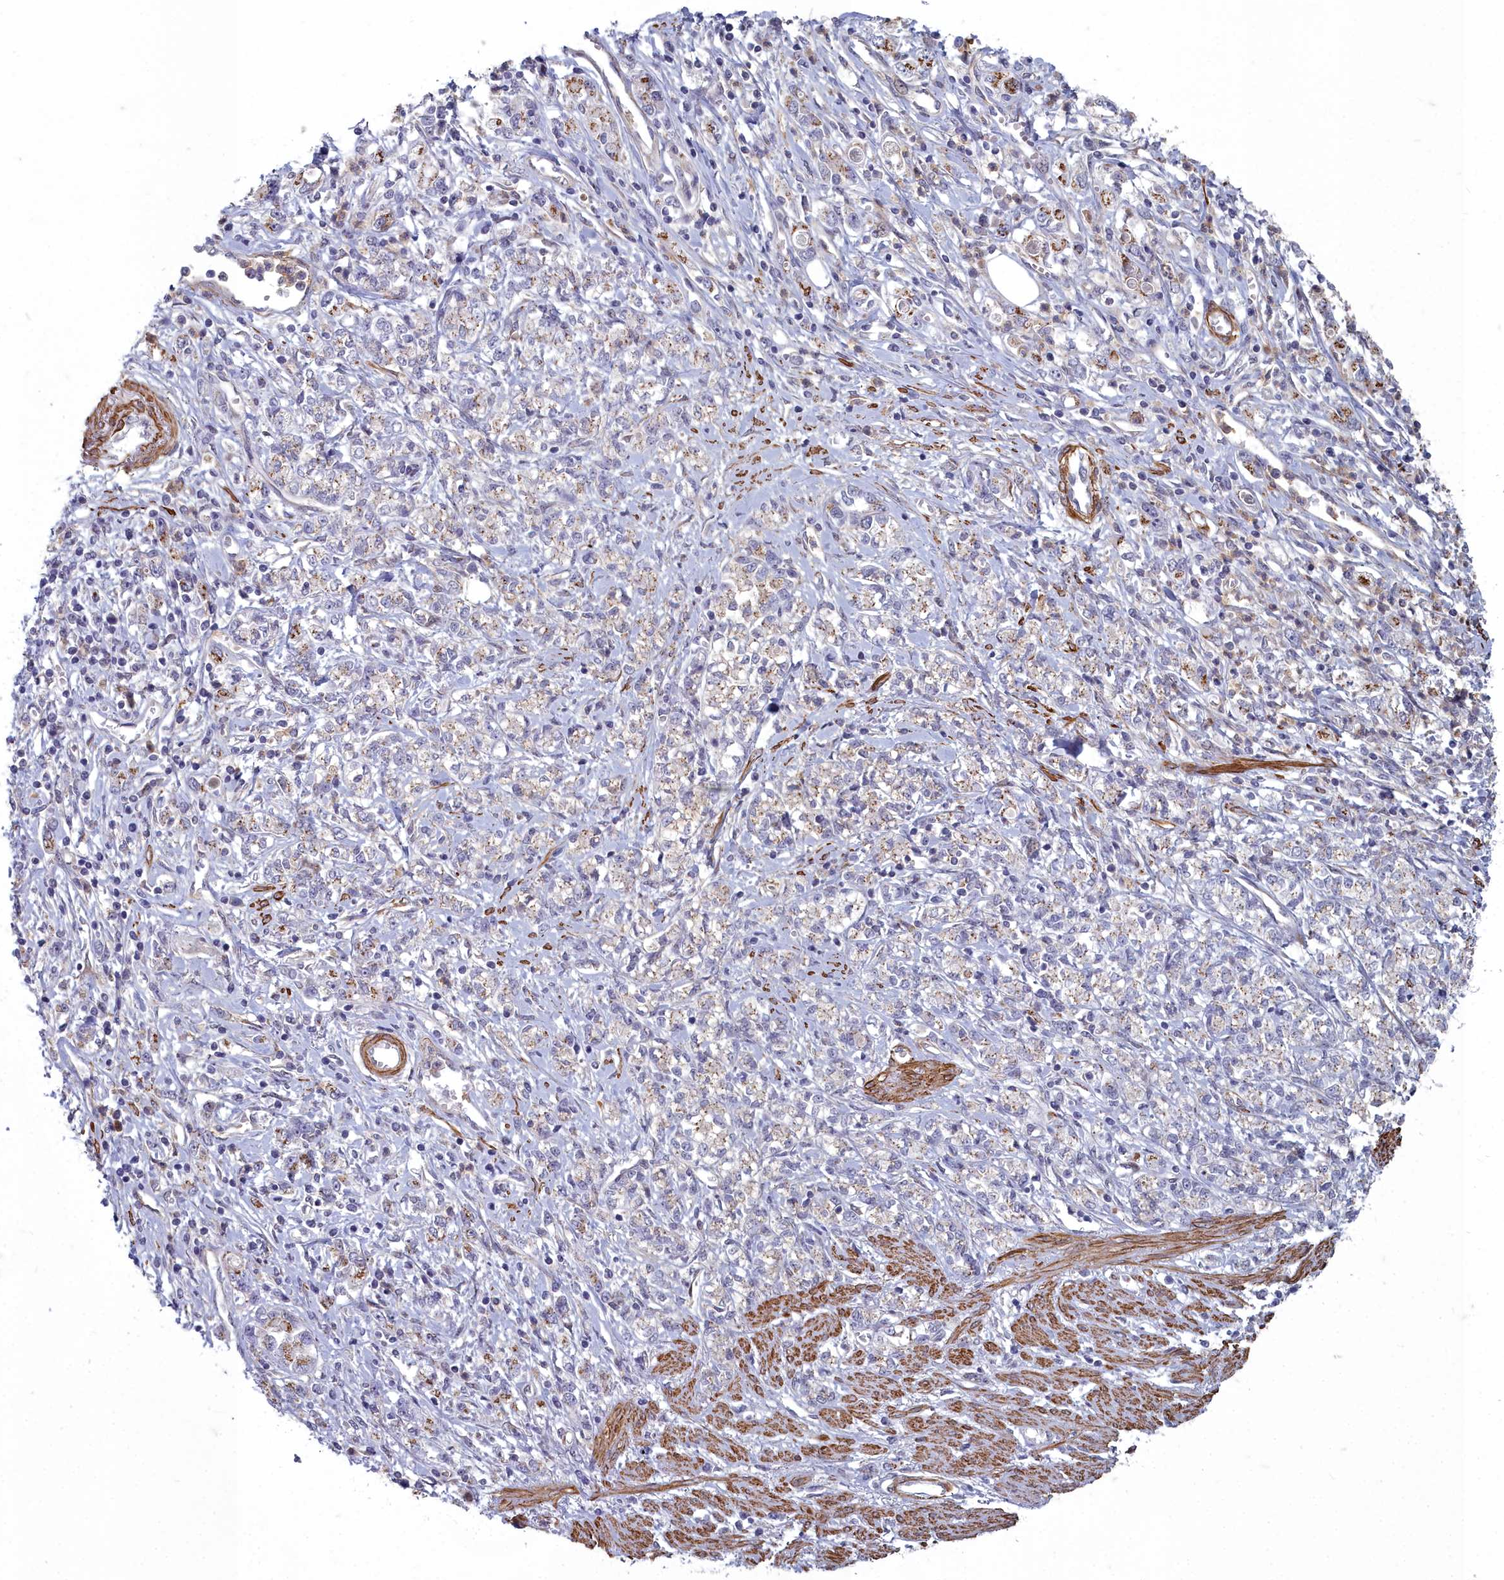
{"staining": {"intensity": "moderate", "quantity": "<25%", "location": "cytoplasmic/membranous"}, "tissue": "stomach cancer", "cell_type": "Tumor cells", "image_type": "cancer", "snomed": [{"axis": "morphology", "description": "Adenocarcinoma, NOS"}, {"axis": "topography", "description": "Stomach"}], "caption": "Stomach cancer (adenocarcinoma) stained with a brown dye demonstrates moderate cytoplasmic/membranous positive expression in approximately <25% of tumor cells.", "gene": "ZNF626", "patient": {"sex": "female", "age": 76}}